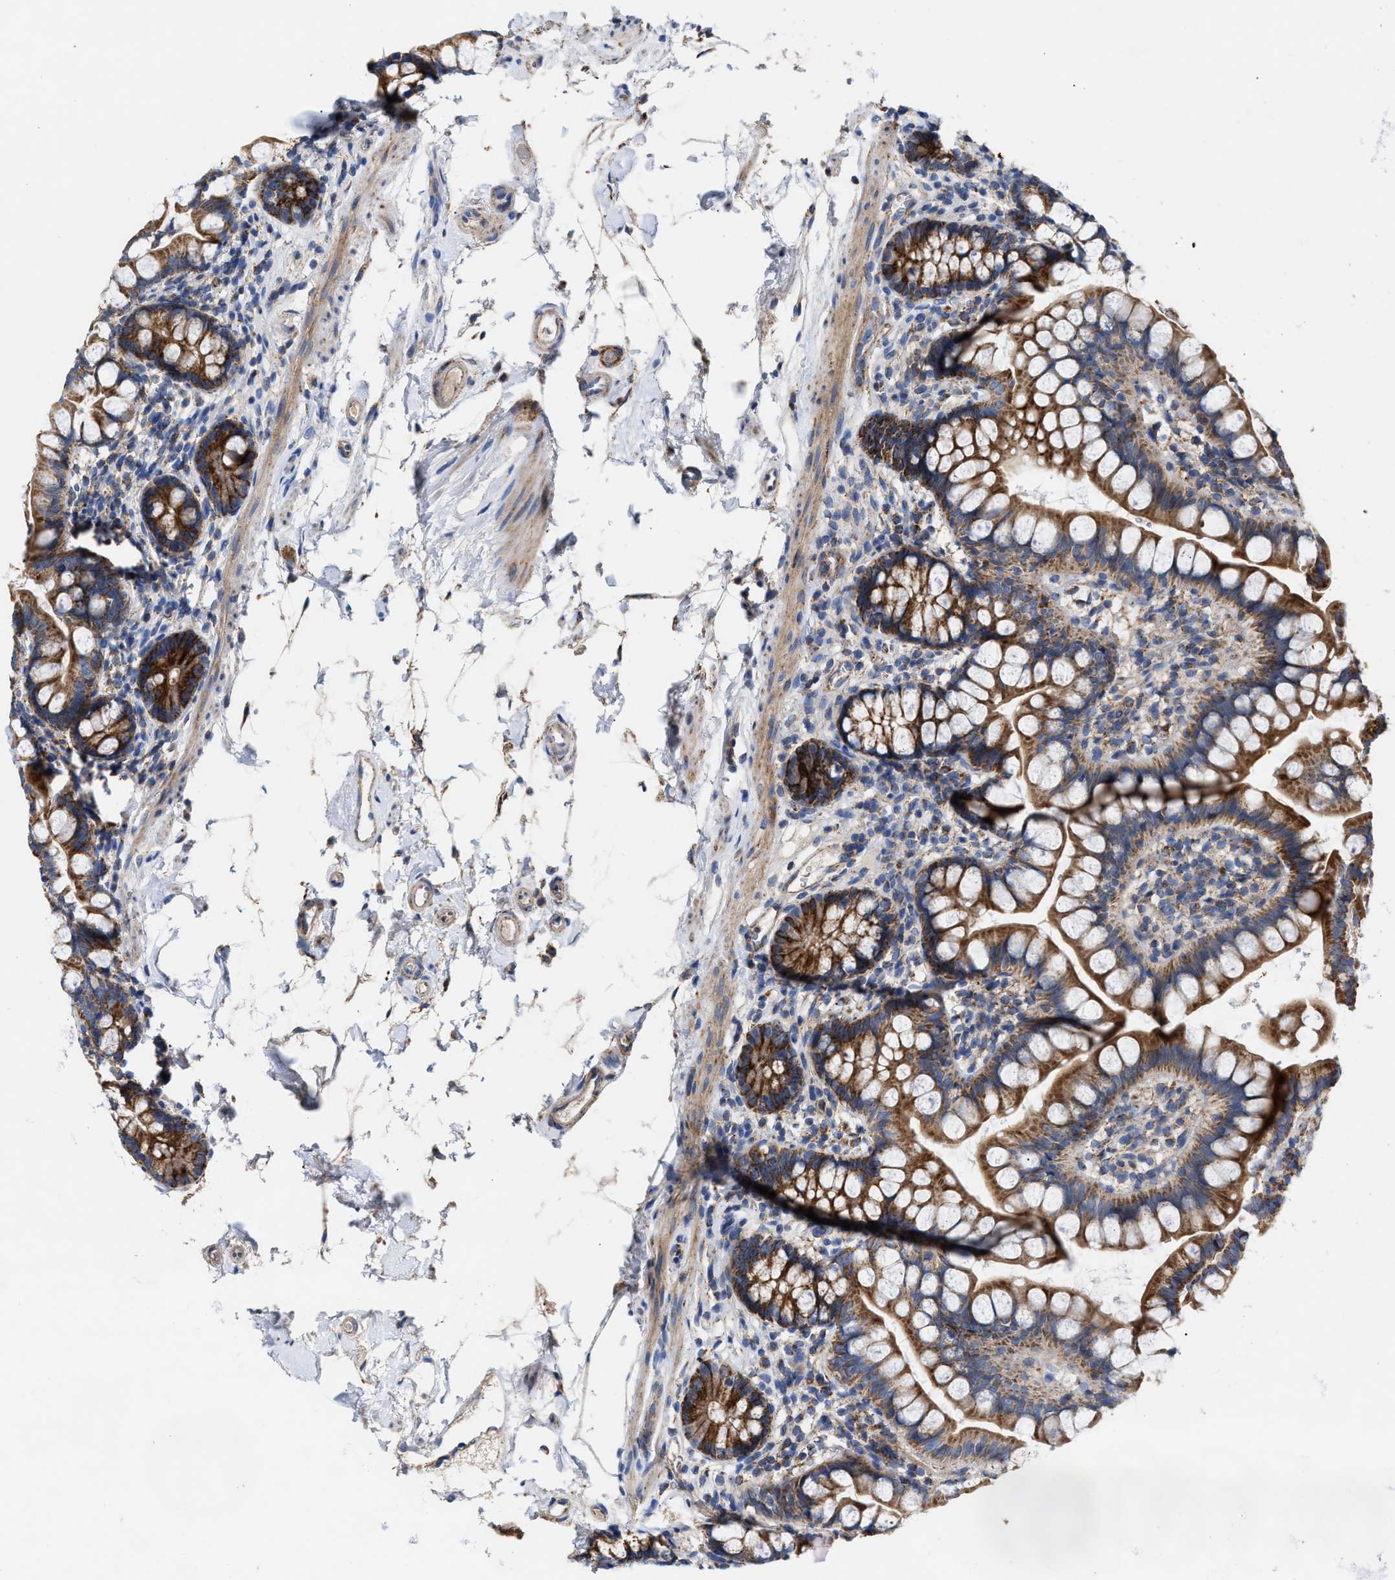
{"staining": {"intensity": "strong", "quantity": ">75%", "location": "cytoplasmic/membranous"}, "tissue": "small intestine", "cell_type": "Glandular cells", "image_type": "normal", "snomed": [{"axis": "morphology", "description": "Normal tissue, NOS"}, {"axis": "topography", "description": "Small intestine"}], "caption": "Immunohistochemical staining of benign human small intestine demonstrates high levels of strong cytoplasmic/membranous staining in about >75% of glandular cells.", "gene": "MECR", "patient": {"sex": "female", "age": 84}}